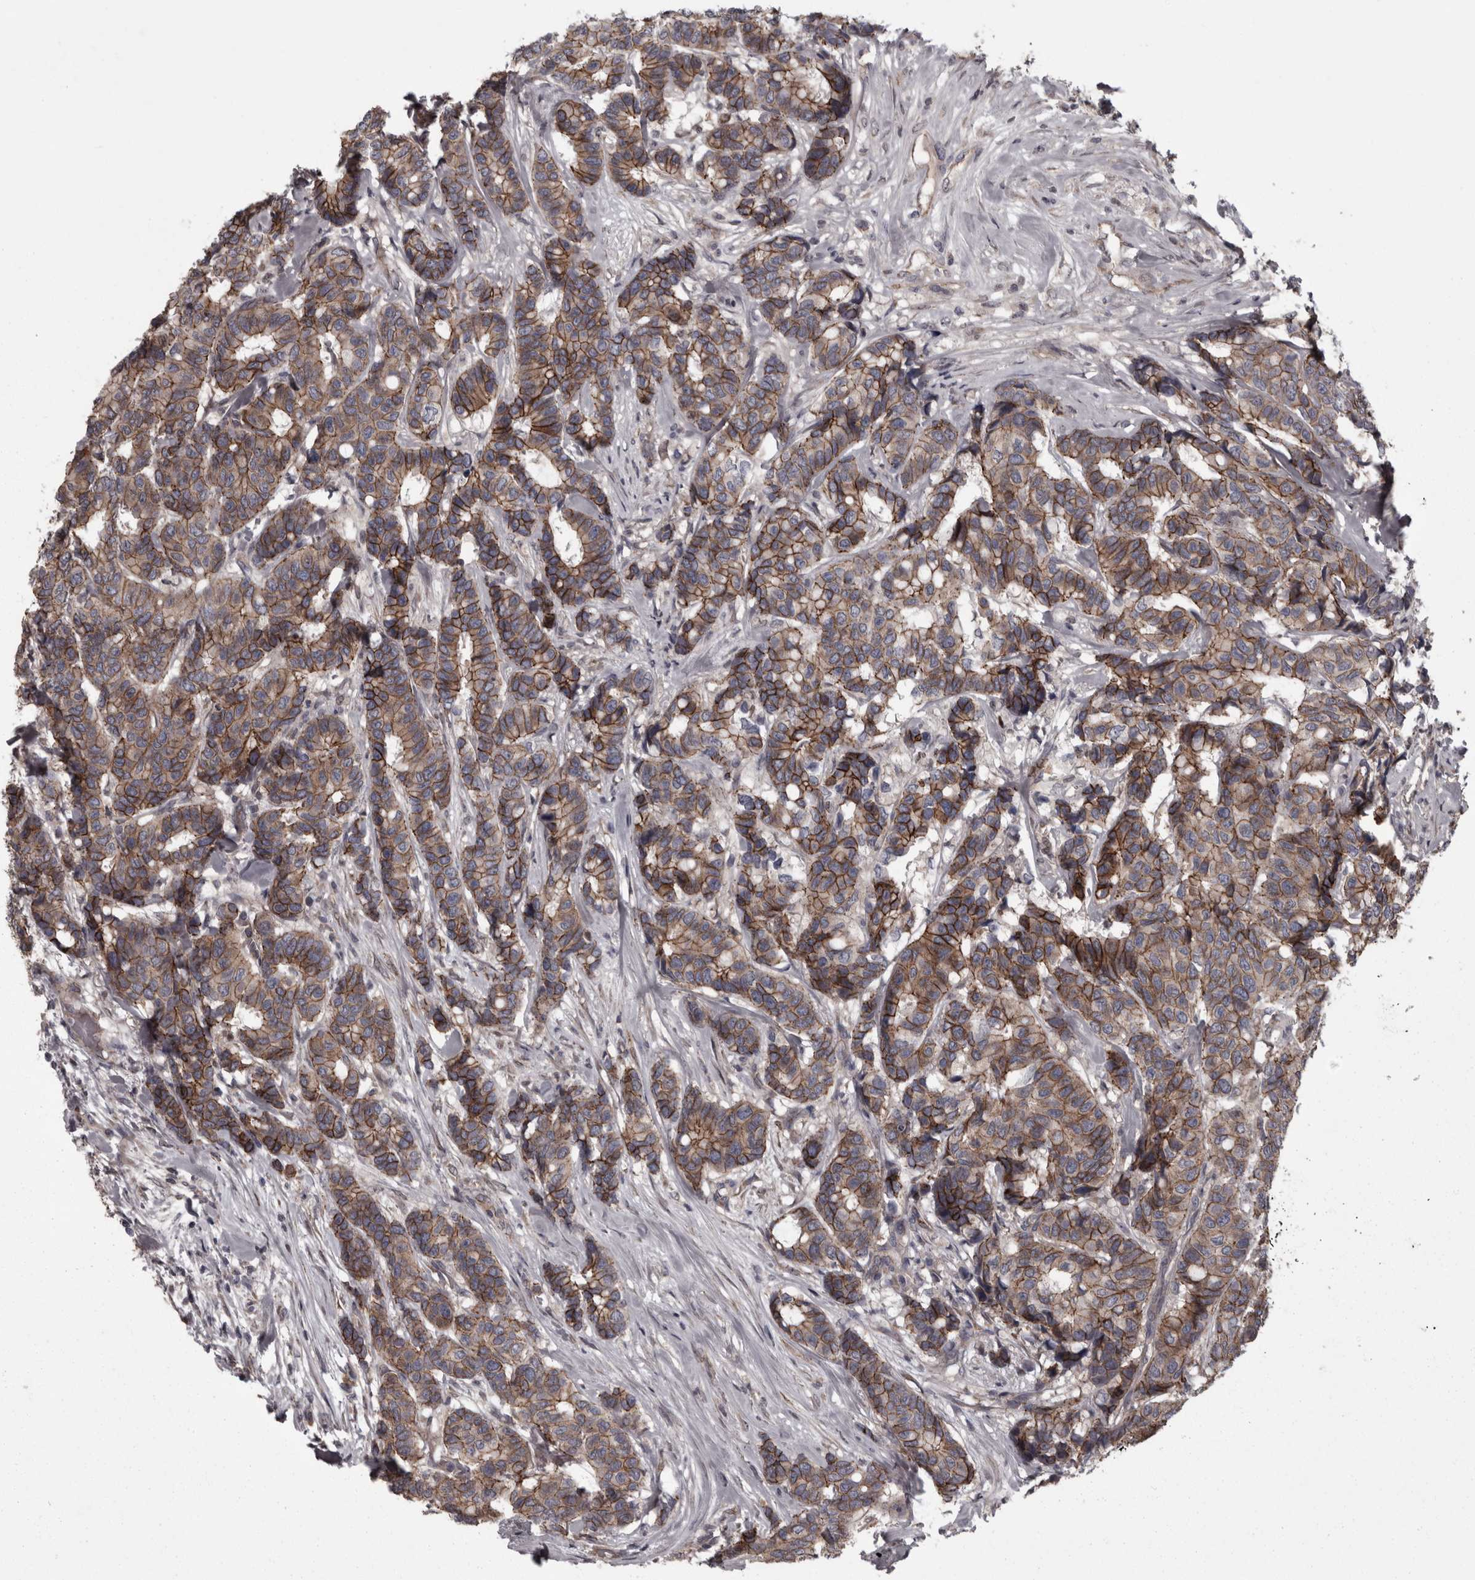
{"staining": {"intensity": "moderate", "quantity": ">75%", "location": "cytoplasmic/membranous"}, "tissue": "breast cancer", "cell_type": "Tumor cells", "image_type": "cancer", "snomed": [{"axis": "morphology", "description": "Duct carcinoma"}, {"axis": "topography", "description": "Breast"}], "caption": "Immunohistochemistry (IHC) photomicrograph of human infiltrating ductal carcinoma (breast) stained for a protein (brown), which exhibits medium levels of moderate cytoplasmic/membranous staining in approximately >75% of tumor cells.", "gene": "PCDH17", "patient": {"sex": "female", "age": 87}}